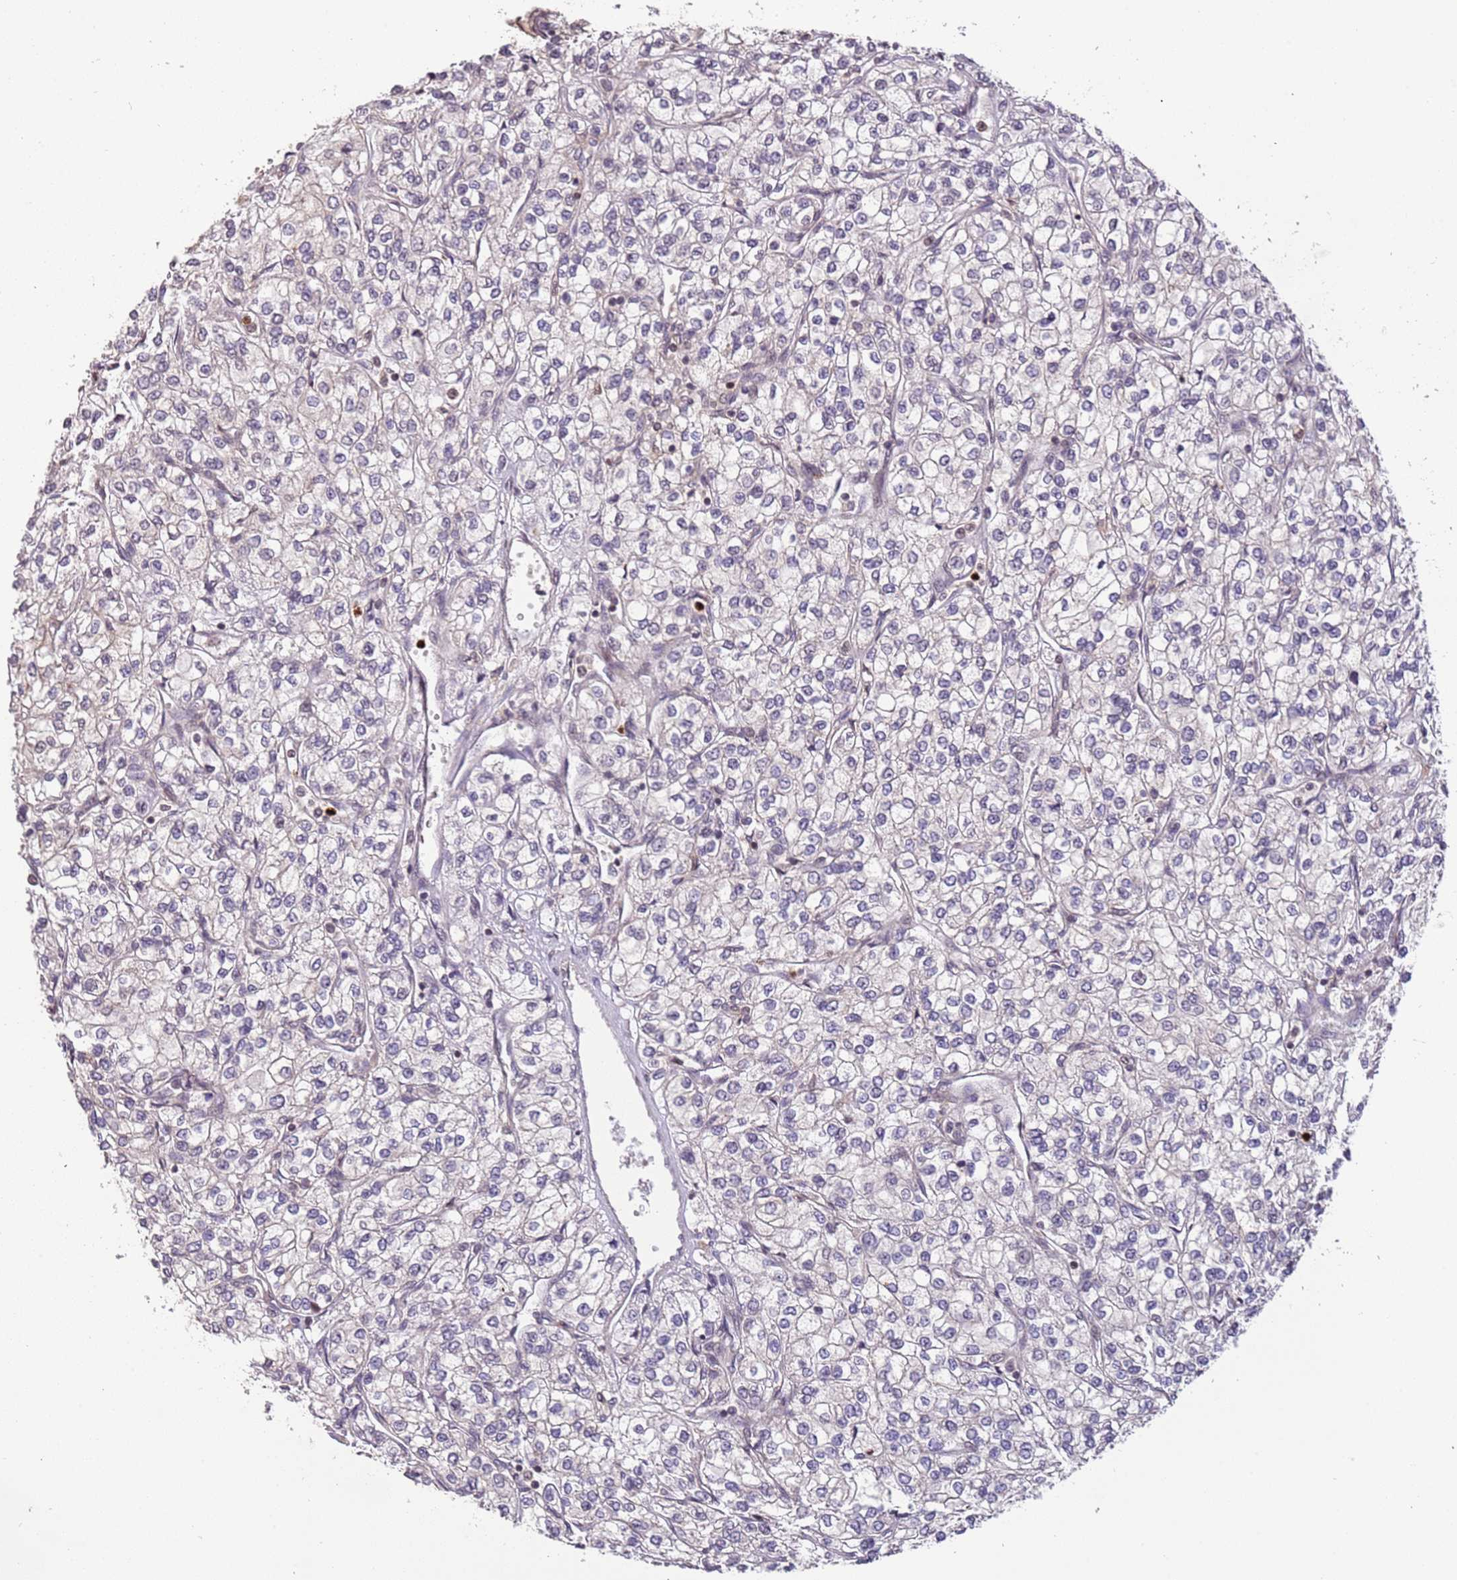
{"staining": {"intensity": "negative", "quantity": "none", "location": "none"}, "tissue": "renal cancer", "cell_type": "Tumor cells", "image_type": "cancer", "snomed": [{"axis": "morphology", "description": "Adenocarcinoma, NOS"}, {"axis": "topography", "description": "Kidney"}], "caption": "DAB (3,3'-diaminobenzidine) immunohistochemical staining of renal cancer reveals no significant positivity in tumor cells.", "gene": "SLC16A4", "patient": {"sex": "male", "age": 80}}